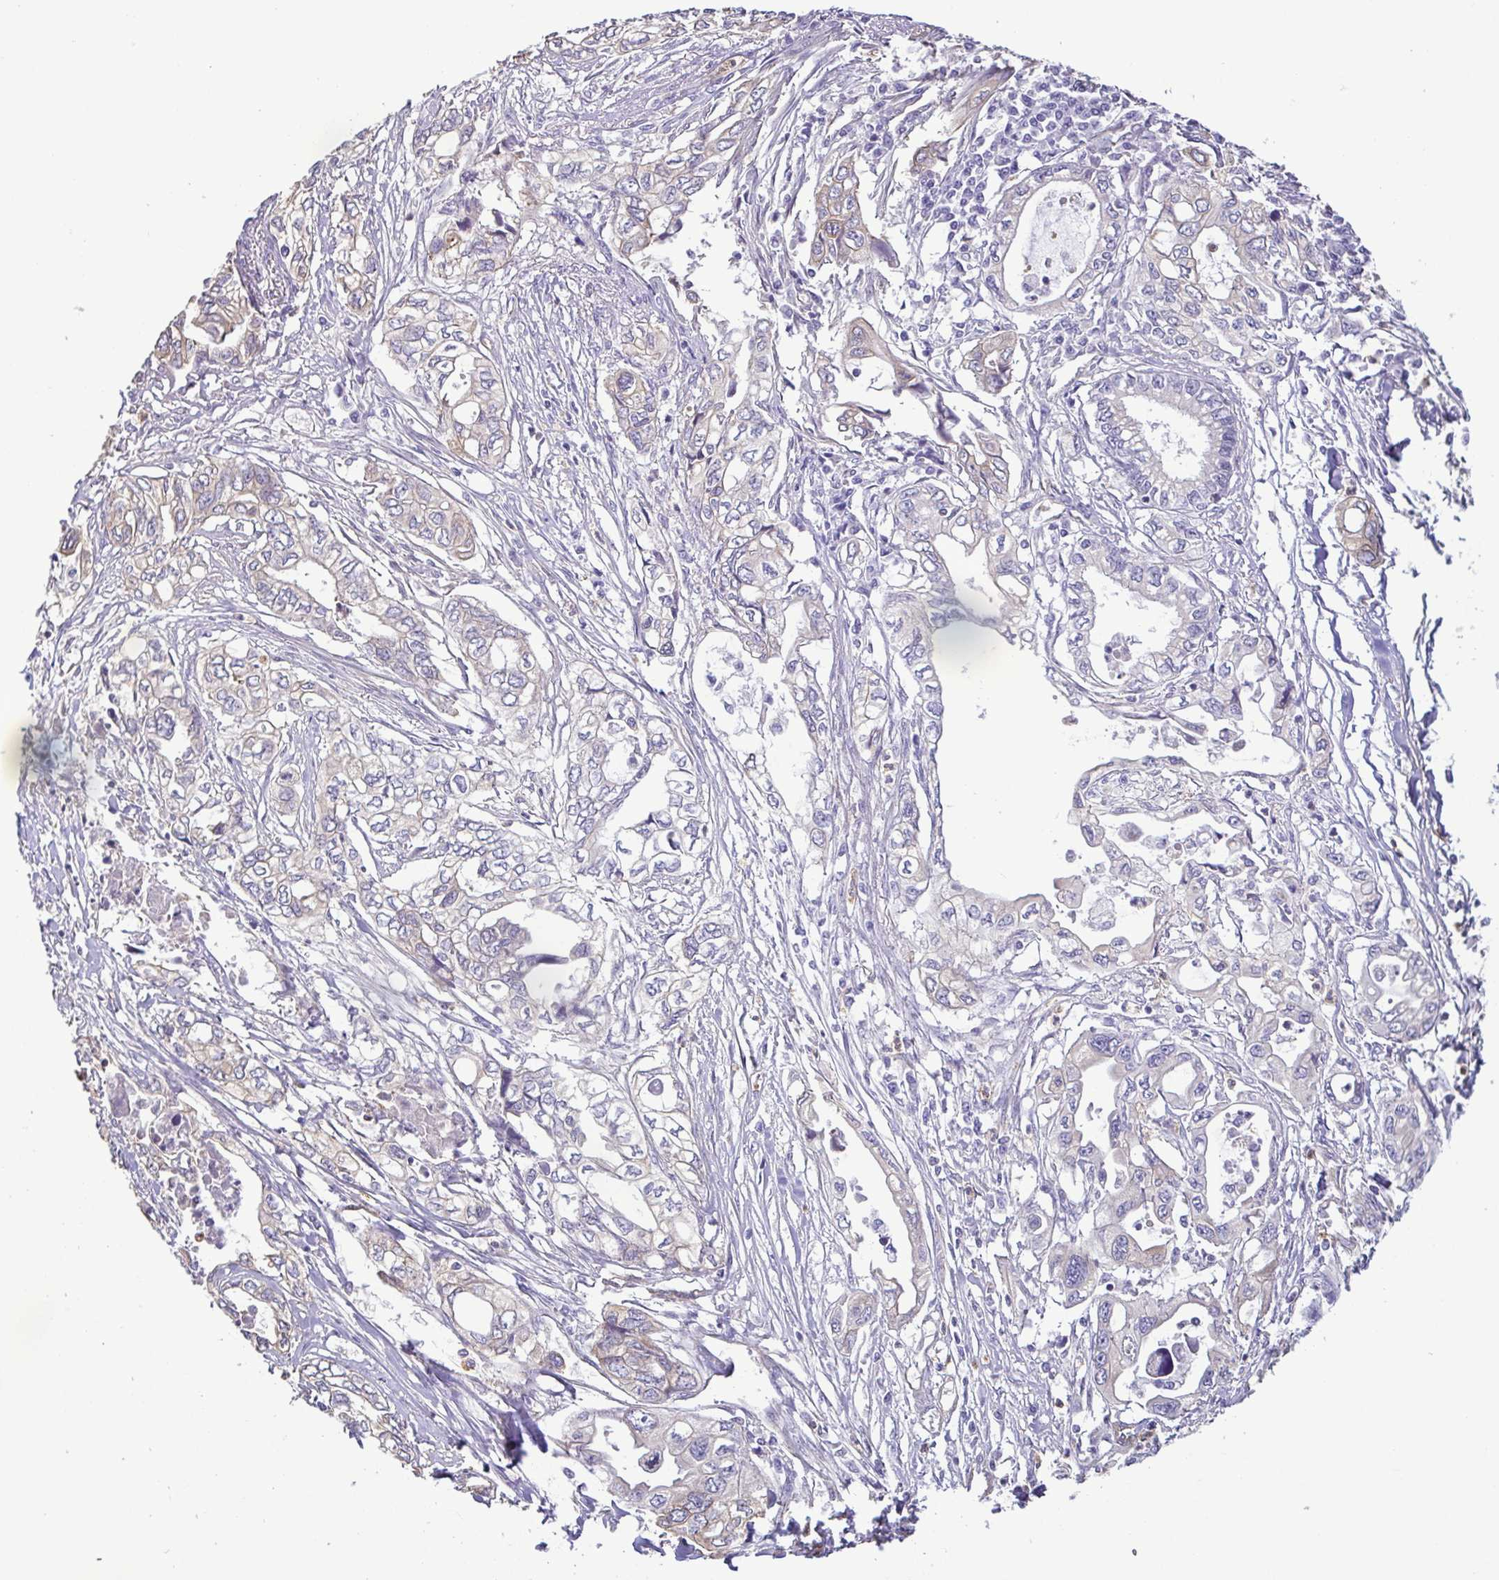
{"staining": {"intensity": "weak", "quantity": "<25%", "location": "cytoplasmic/membranous"}, "tissue": "pancreatic cancer", "cell_type": "Tumor cells", "image_type": "cancer", "snomed": [{"axis": "morphology", "description": "Adenocarcinoma, NOS"}, {"axis": "topography", "description": "Pancreas"}], "caption": "IHC photomicrograph of neoplastic tissue: human pancreatic cancer stained with DAB (3,3'-diaminobenzidine) shows no significant protein expression in tumor cells.", "gene": "MYL10", "patient": {"sex": "male", "age": 68}}